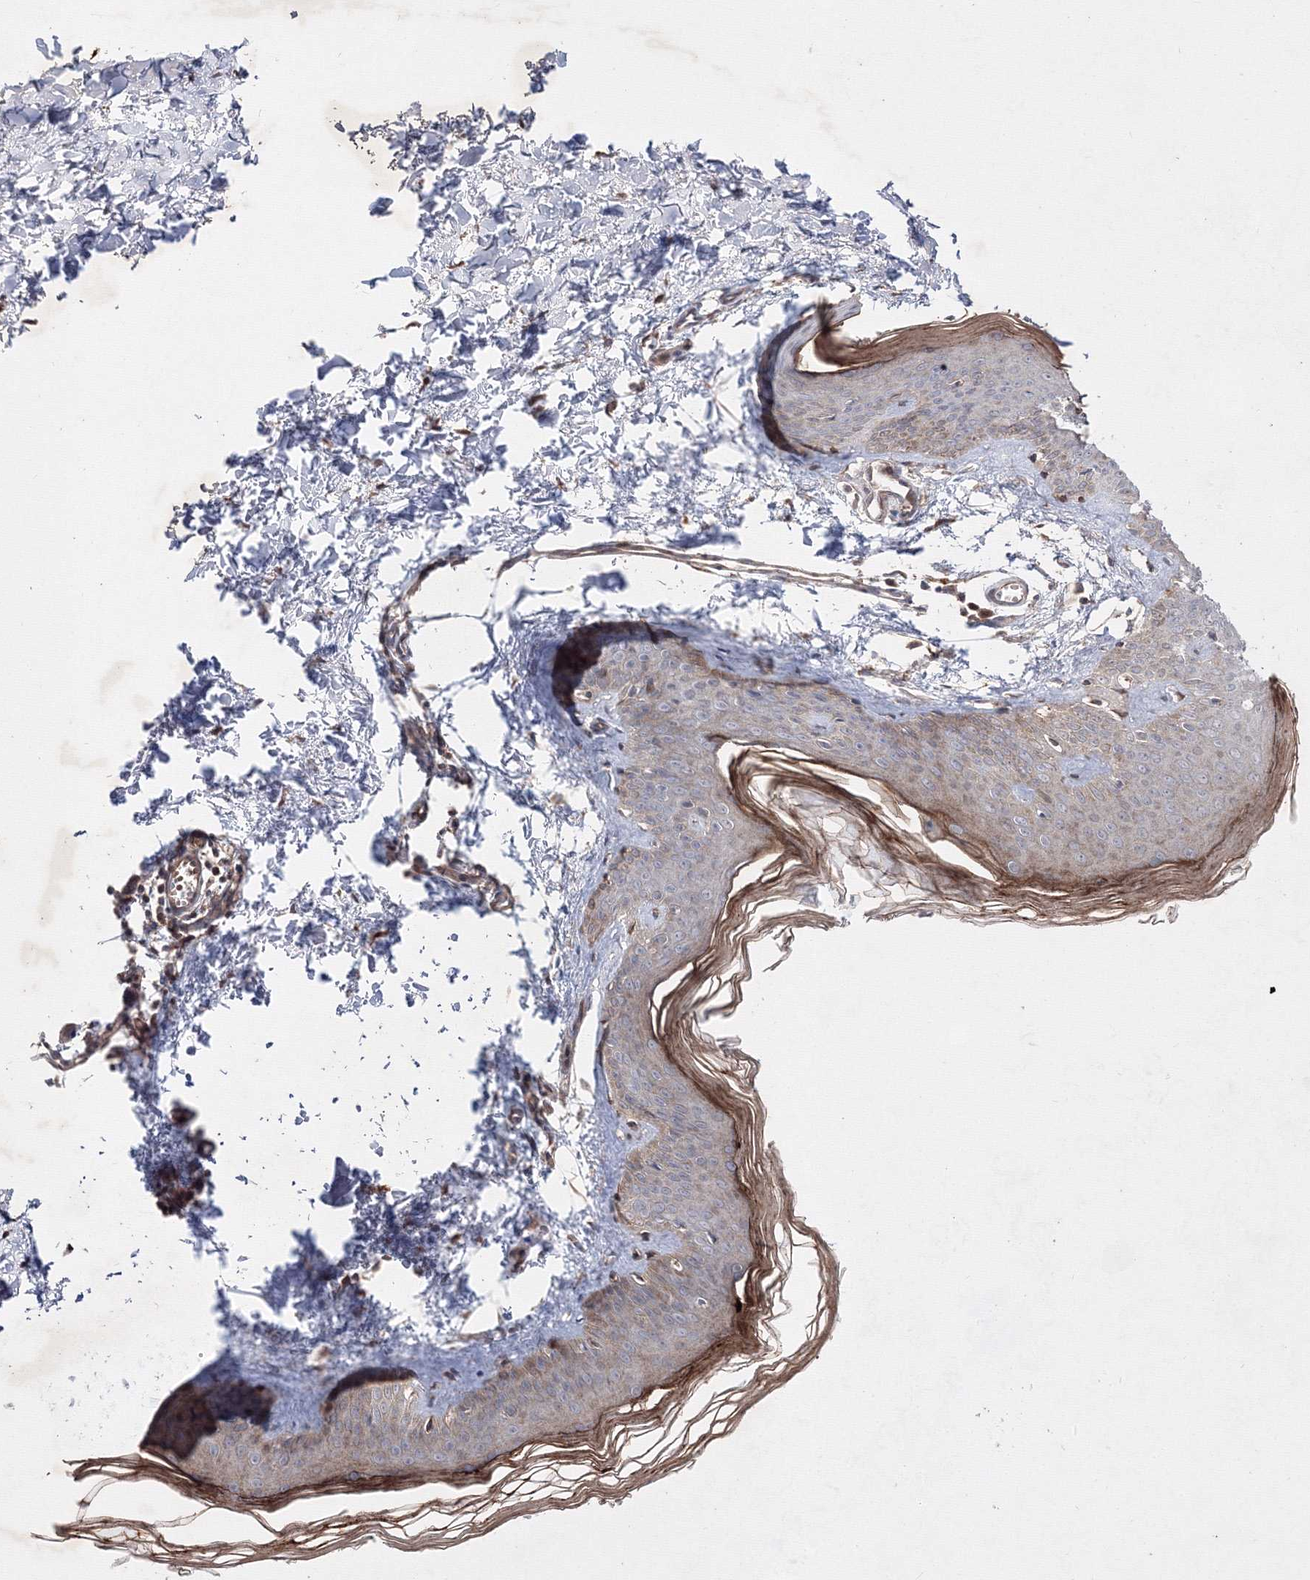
{"staining": {"intensity": "strong", "quantity": "25%-75%", "location": "cytoplasmic/membranous"}, "tissue": "skin", "cell_type": "Fibroblasts", "image_type": "normal", "snomed": [{"axis": "morphology", "description": "Normal tissue, NOS"}, {"axis": "topography", "description": "Skin"}], "caption": "A photomicrograph of skin stained for a protein exhibits strong cytoplasmic/membranous brown staining in fibroblasts.", "gene": "GFM1", "patient": {"sex": "female", "age": 27}}